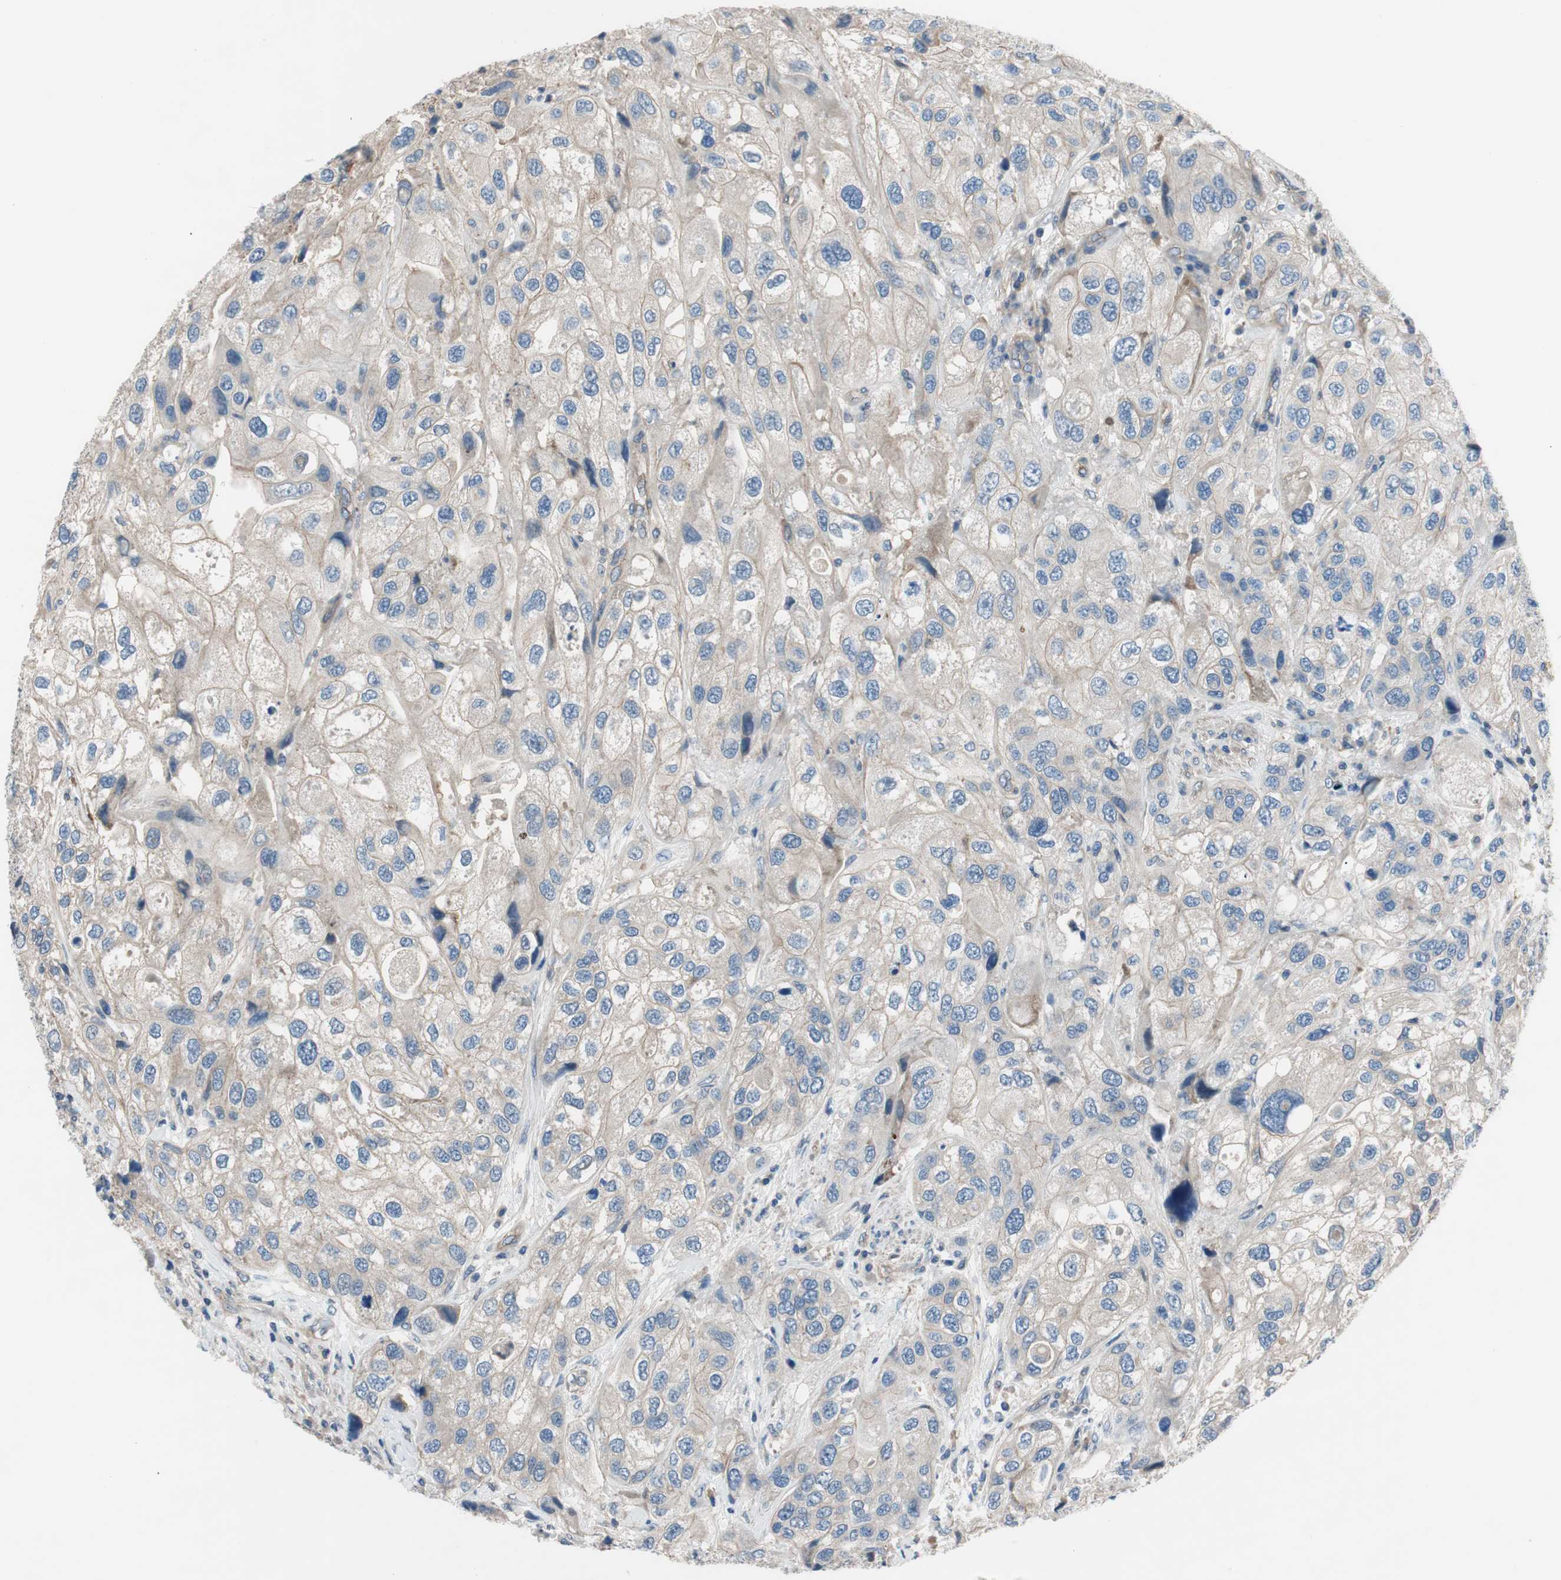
{"staining": {"intensity": "negative", "quantity": "none", "location": "none"}, "tissue": "urothelial cancer", "cell_type": "Tumor cells", "image_type": "cancer", "snomed": [{"axis": "morphology", "description": "Urothelial carcinoma, High grade"}, {"axis": "topography", "description": "Urinary bladder"}], "caption": "Tumor cells are negative for protein expression in human urothelial cancer.", "gene": "CALML3", "patient": {"sex": "female", "age": 64}}